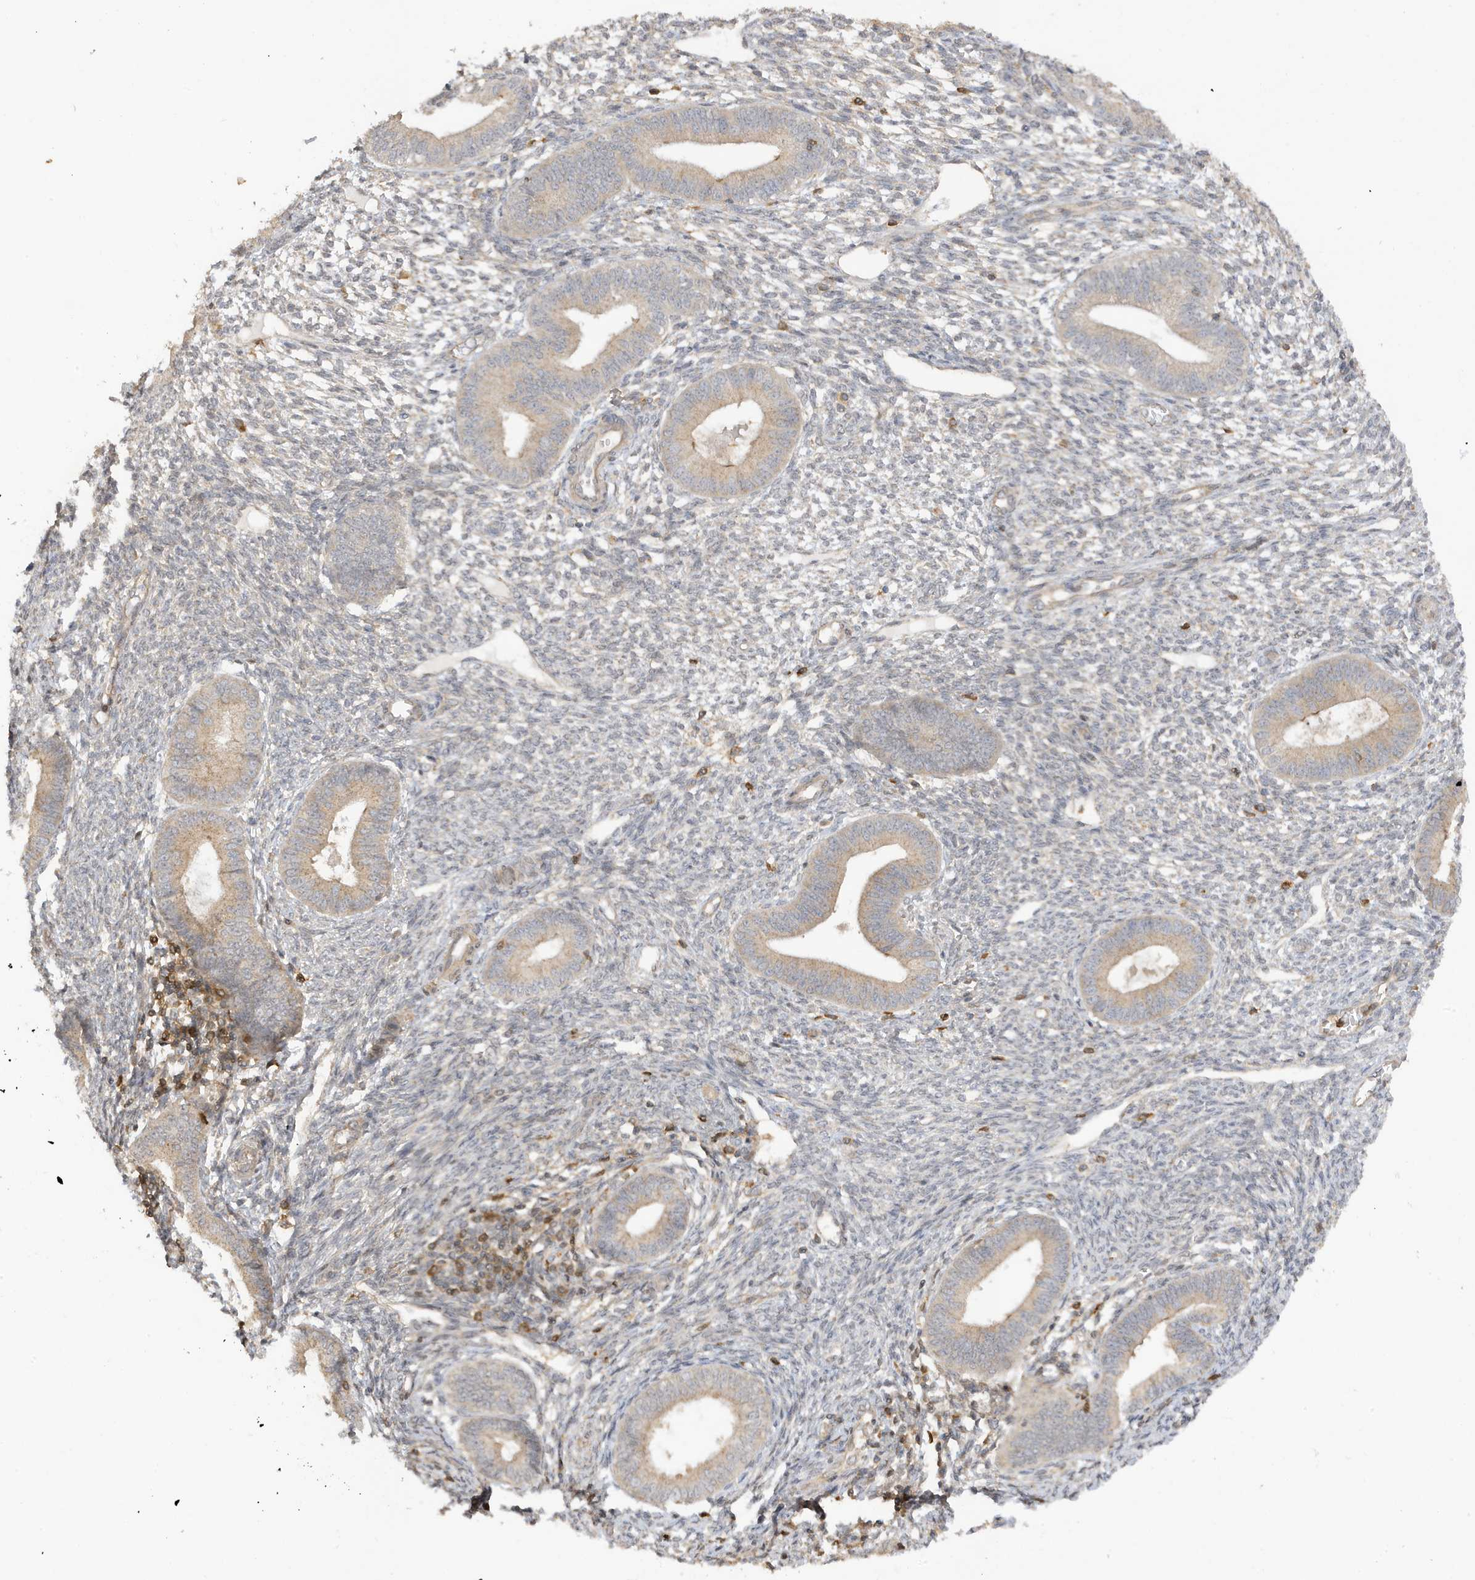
{"staining": {"intensity": "negative", "quantity": "none", "location": "none"}, "tissue": "endometrium", "cell_type": "Cells in endometrial stroma", "image_type": "normal", "snomed": [{"axis": "morphology", "description": "Normal tissue, NOS"}, {"axis": "topography", "description": "Endometrium"}], "caption": "This is an immunohistochemistry micrograph of unremarkable endometrium. There is no expression in cells in endometrial stroma.", "gene": "TAB3", "patient": {"sex": "female", "age": 46}}